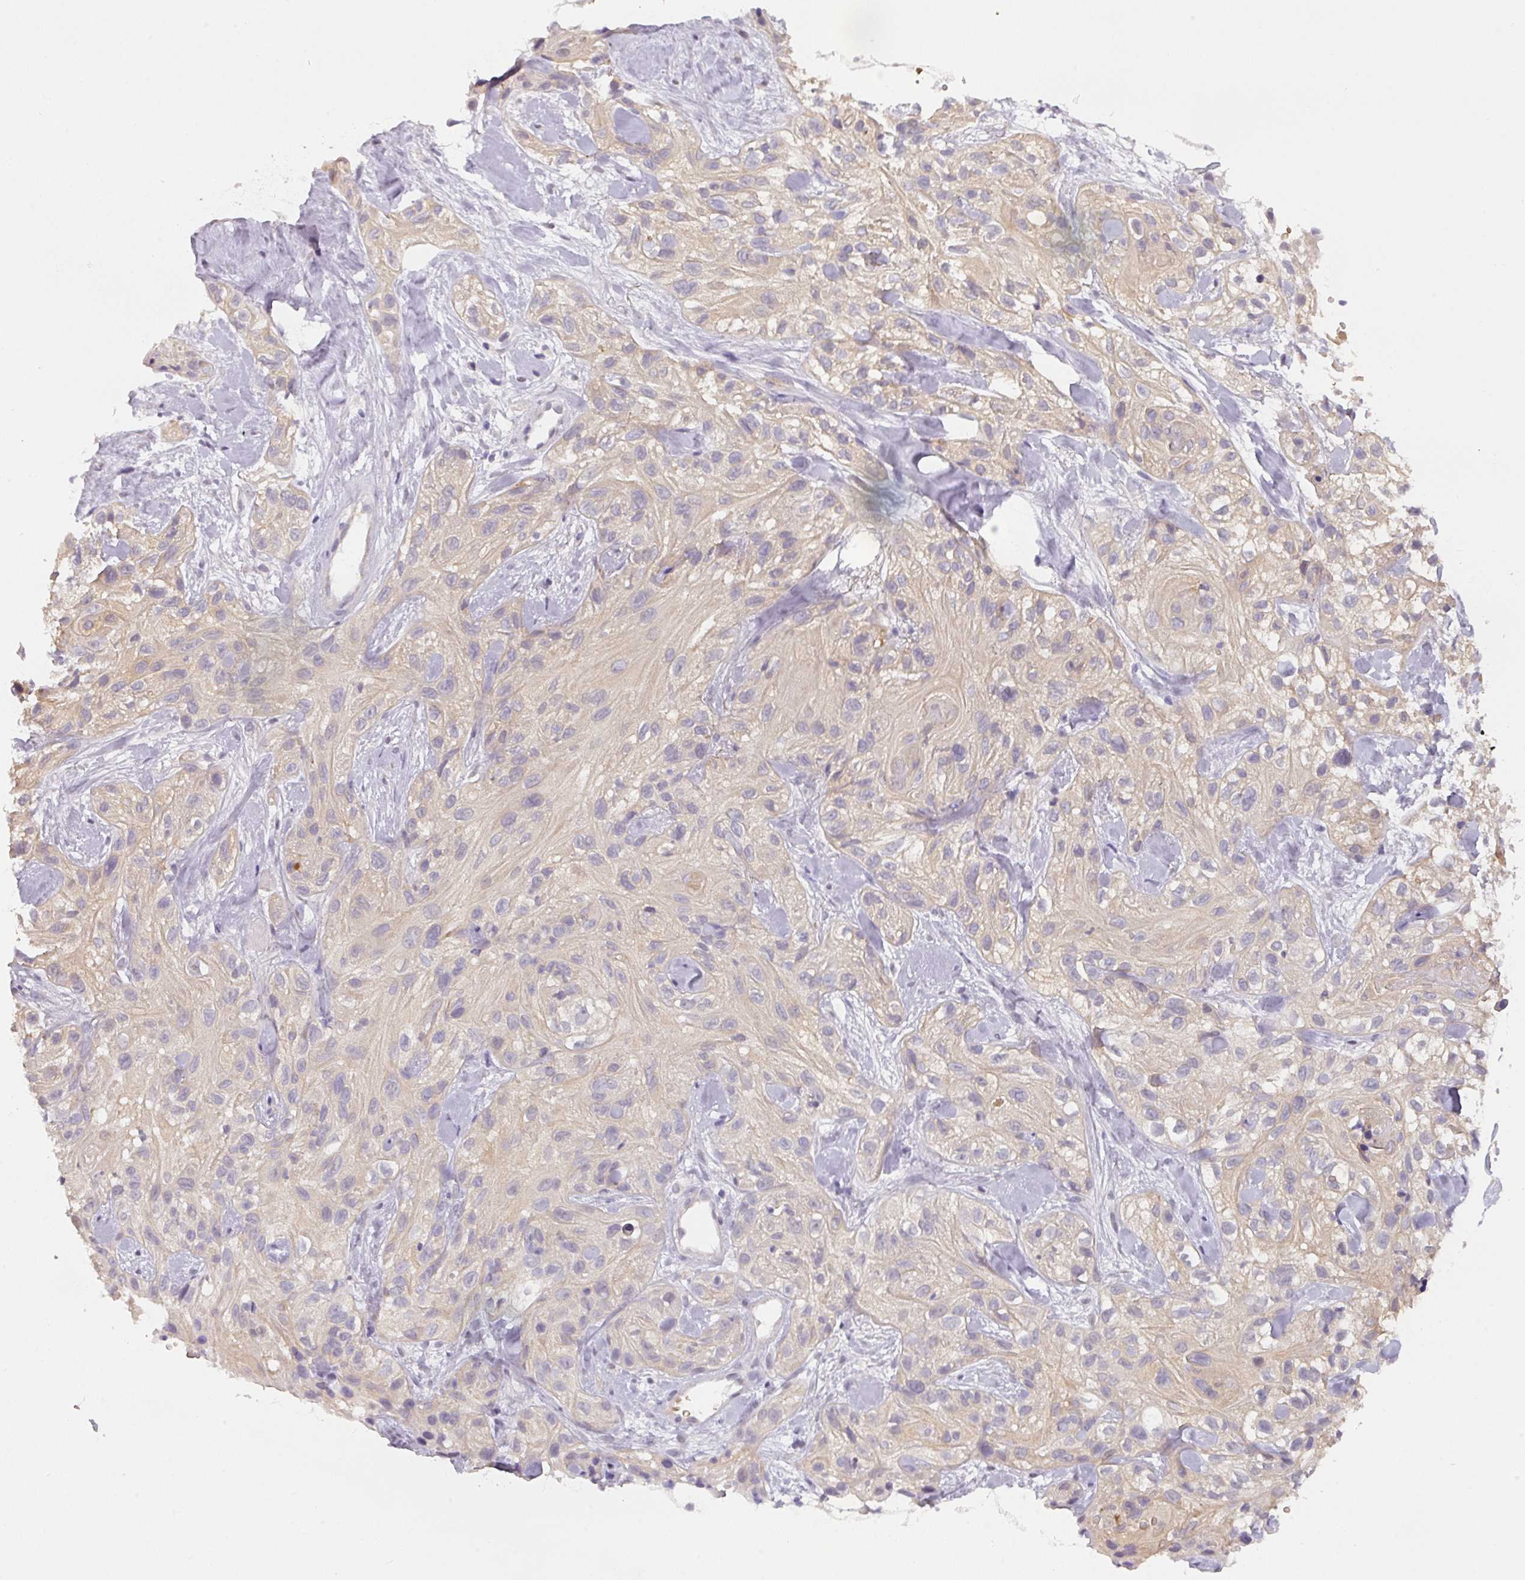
{"staining": {"intensity": "negative", "quantity": "none", "location": "none"}, "tissue": "skin cancer", "cell_type": "Tumor cells", "image_type": "cancer", "snomed": [{"axis": "morphology", "description": "Squamous cell carcinoma, NOS"}, {"axis": "topography", "description": "Skin"}], "caption": "Skin cancer (squamous cell carcinoma) stained for a protein using IHC reveals no staining tumor cells.", "gene": "FOXN4", "patient": {"sex": "male", "age": 82}}